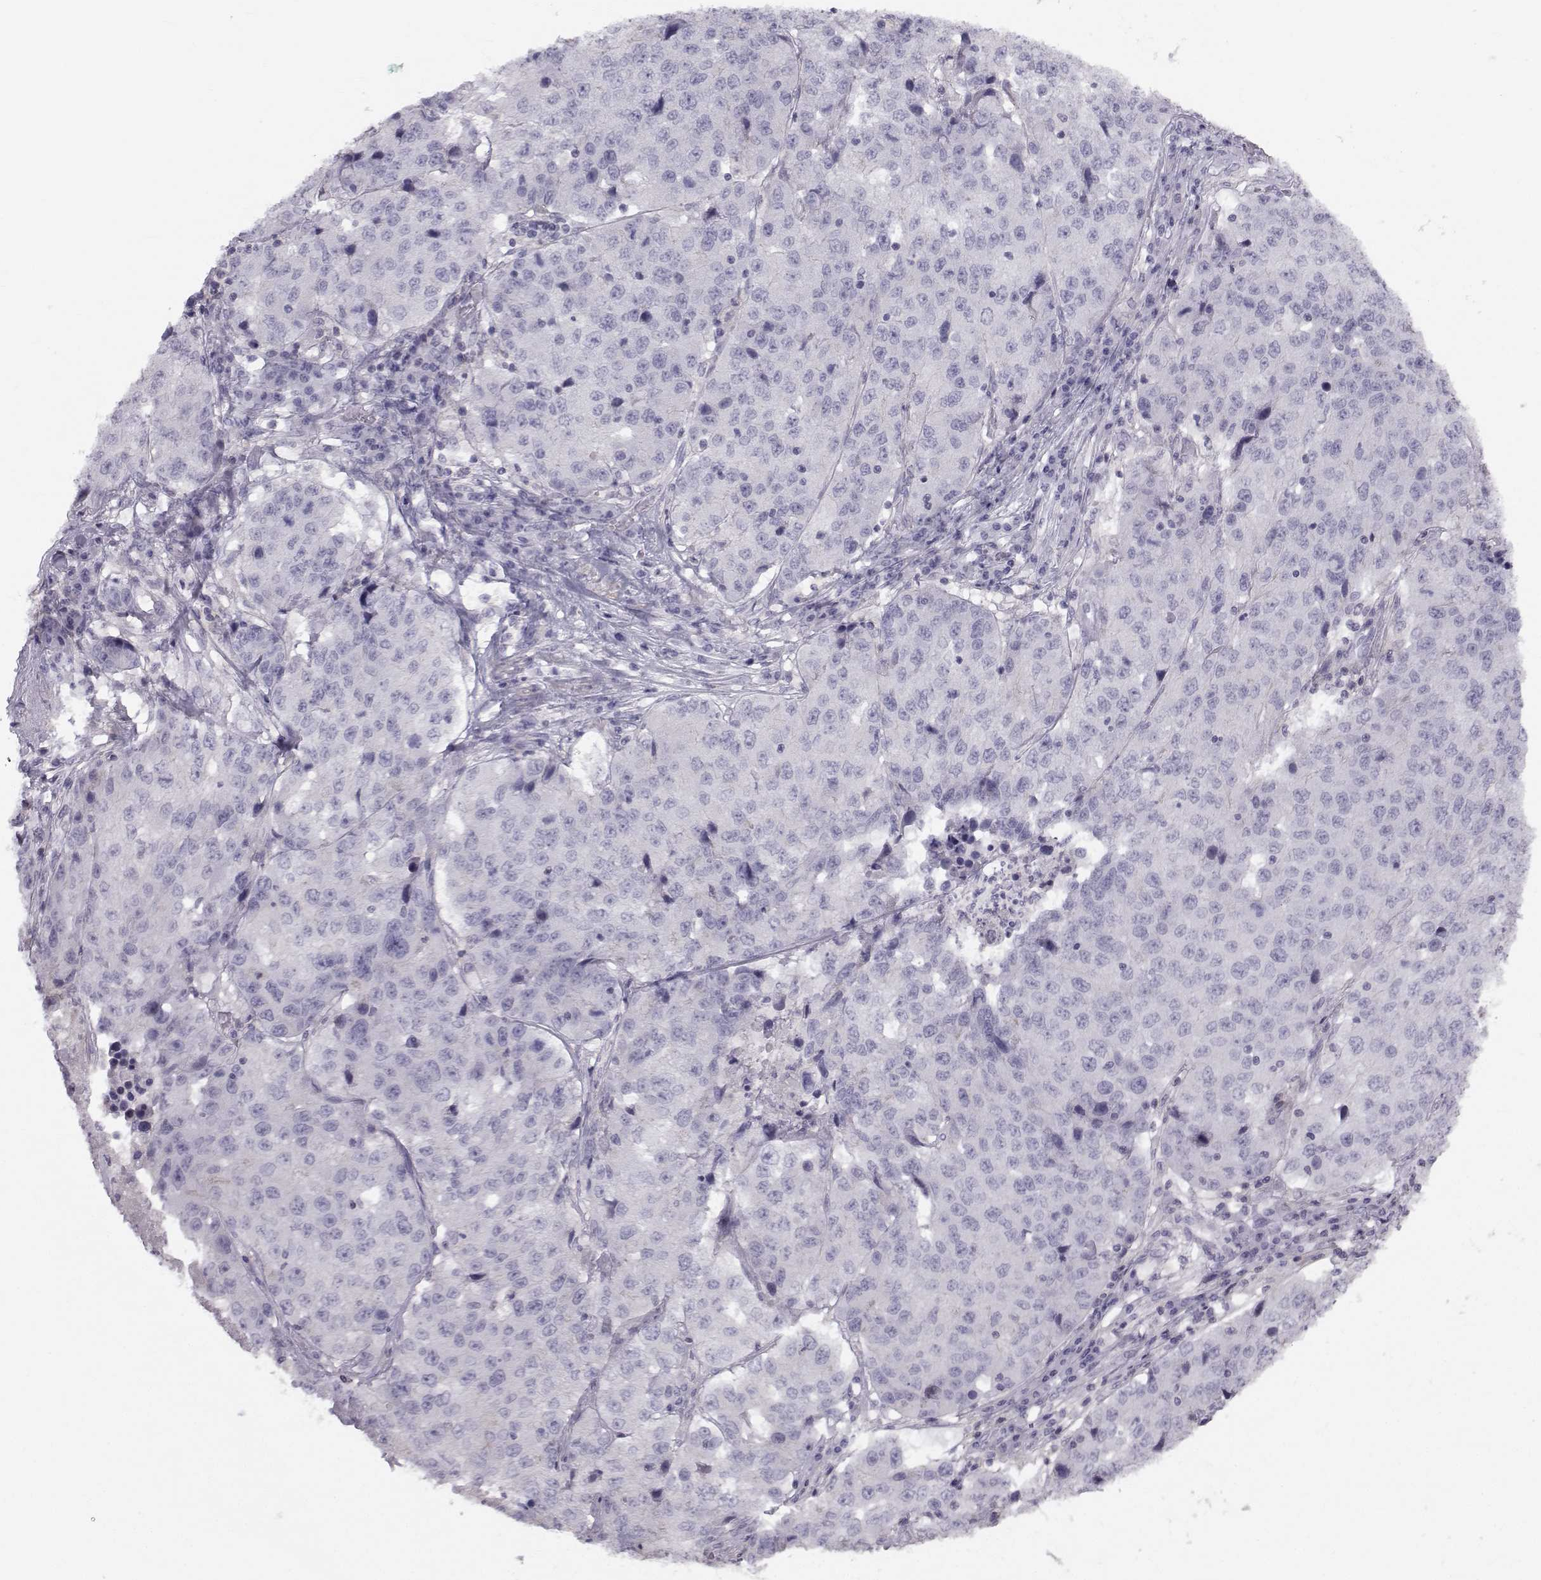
{"staining": {"intensity": "negative", "quantity": "none", "location": "none"}, "tissue": "stomach cancer", "cell_type": "Tumor cells", "image_type": "cancer", "snomed": [{"axis": "morphology", "description": "Adenocarcinoma, NOS"}, {"axis": "topography", "description": "Stomach"}], "caption": "Human stomach adenocarcinoma stained for a protein using immunohistochemistry (IHC) reveals no positivity in tumor cells.", "gene": "GARIN3", "patient": {"sex": "male", "age": 71}}